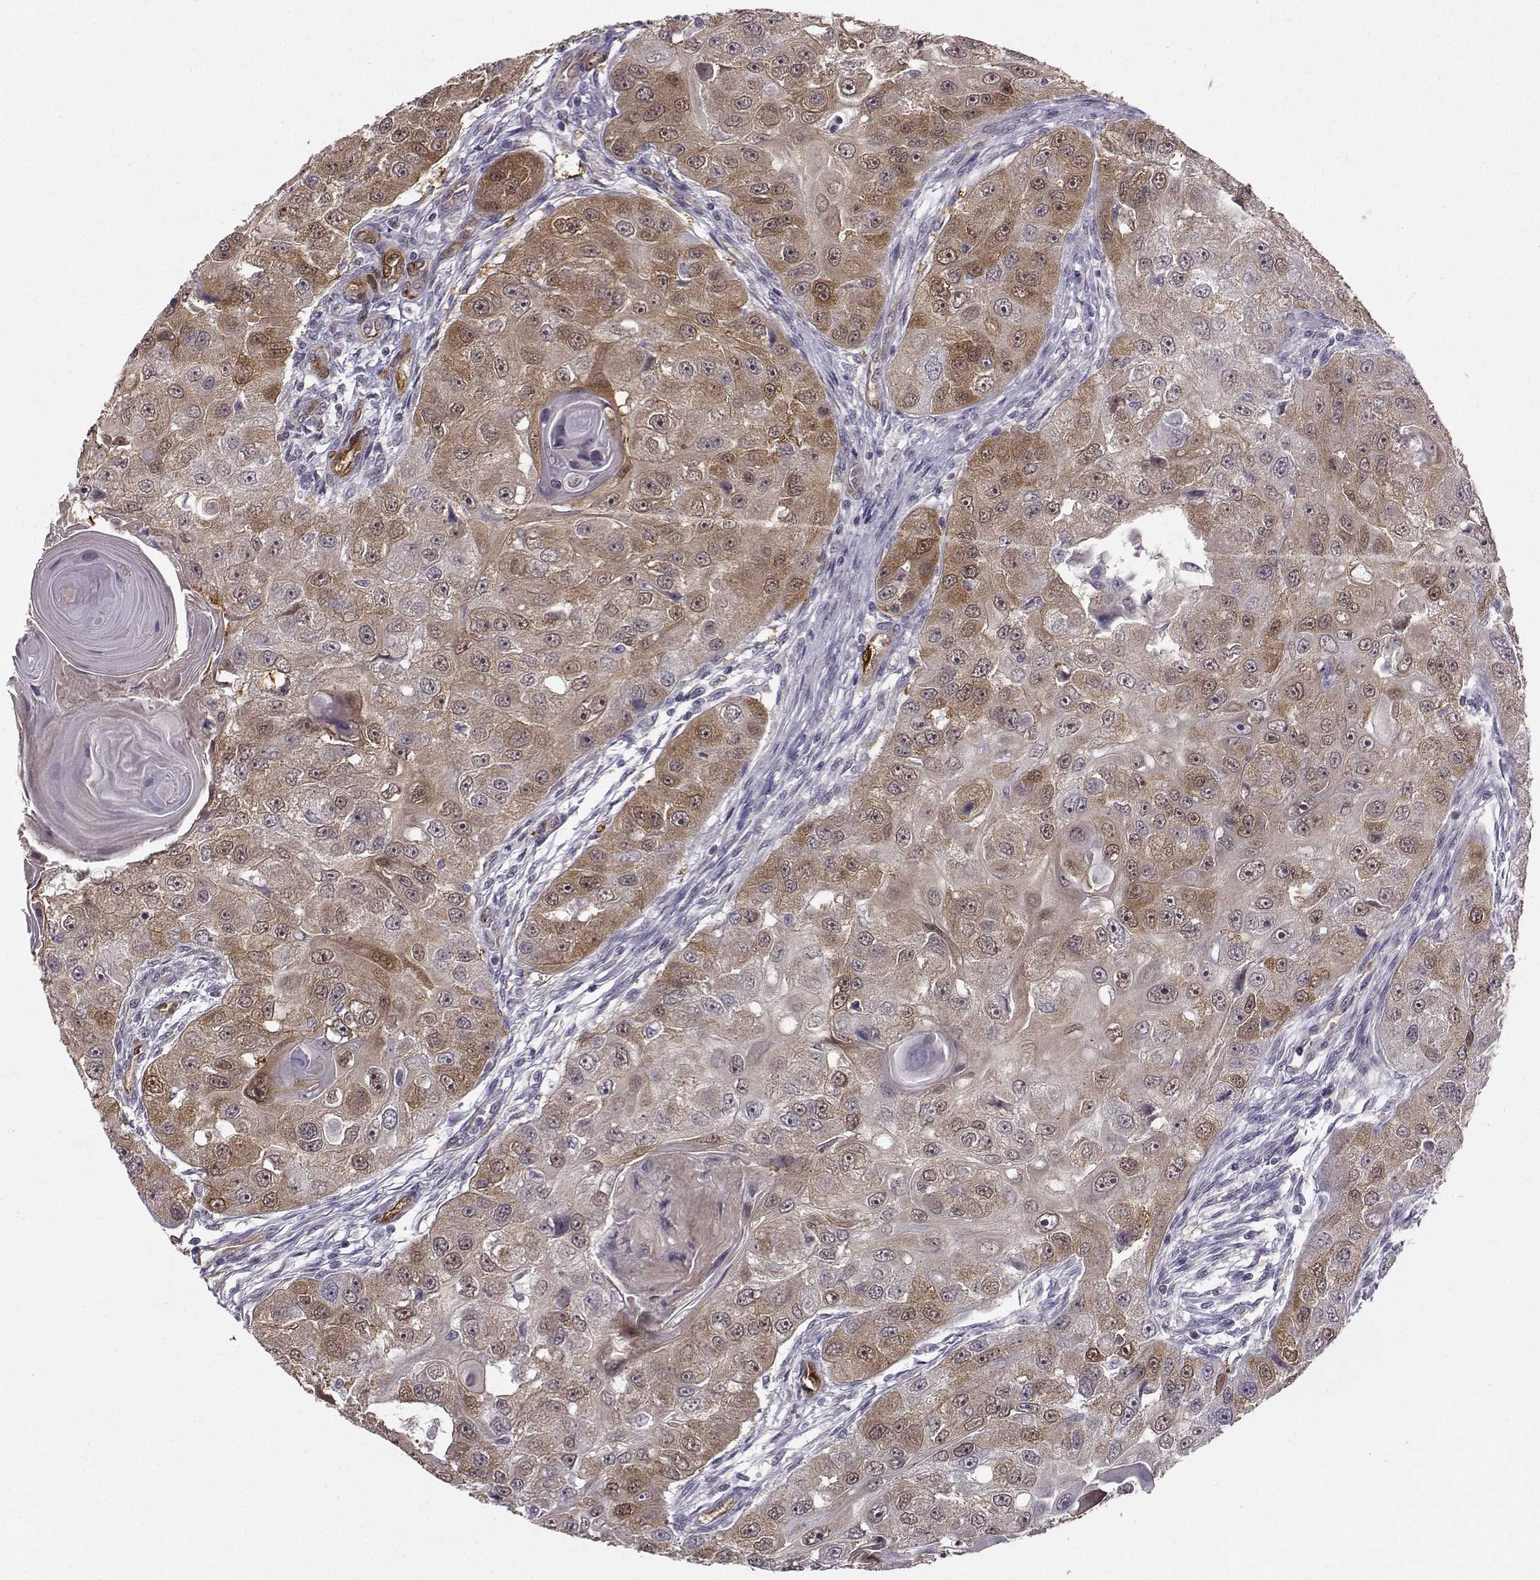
{"staining": {"intensity": "moderate", "quantity": ">75%", "location": "cytoplasmic/membranous"}, "tissue": "head and neck cancer", "cell_type": "Tumor cells", "image_type": "cancer", "snomed": [{"axis": "morphology", "description": "Squamous cell carcinoma, NOS"}, {"axis": "topography", "description": "Head-Neck"}], "caption": "Tumor cells exhibit moderate cytoplasmic/membranous staining in approximately >75% of cells in head and neck cancer (squamous cell carcinoma).", "gene": "NQO1", "patient": {"sex": "male", "age": 51}}